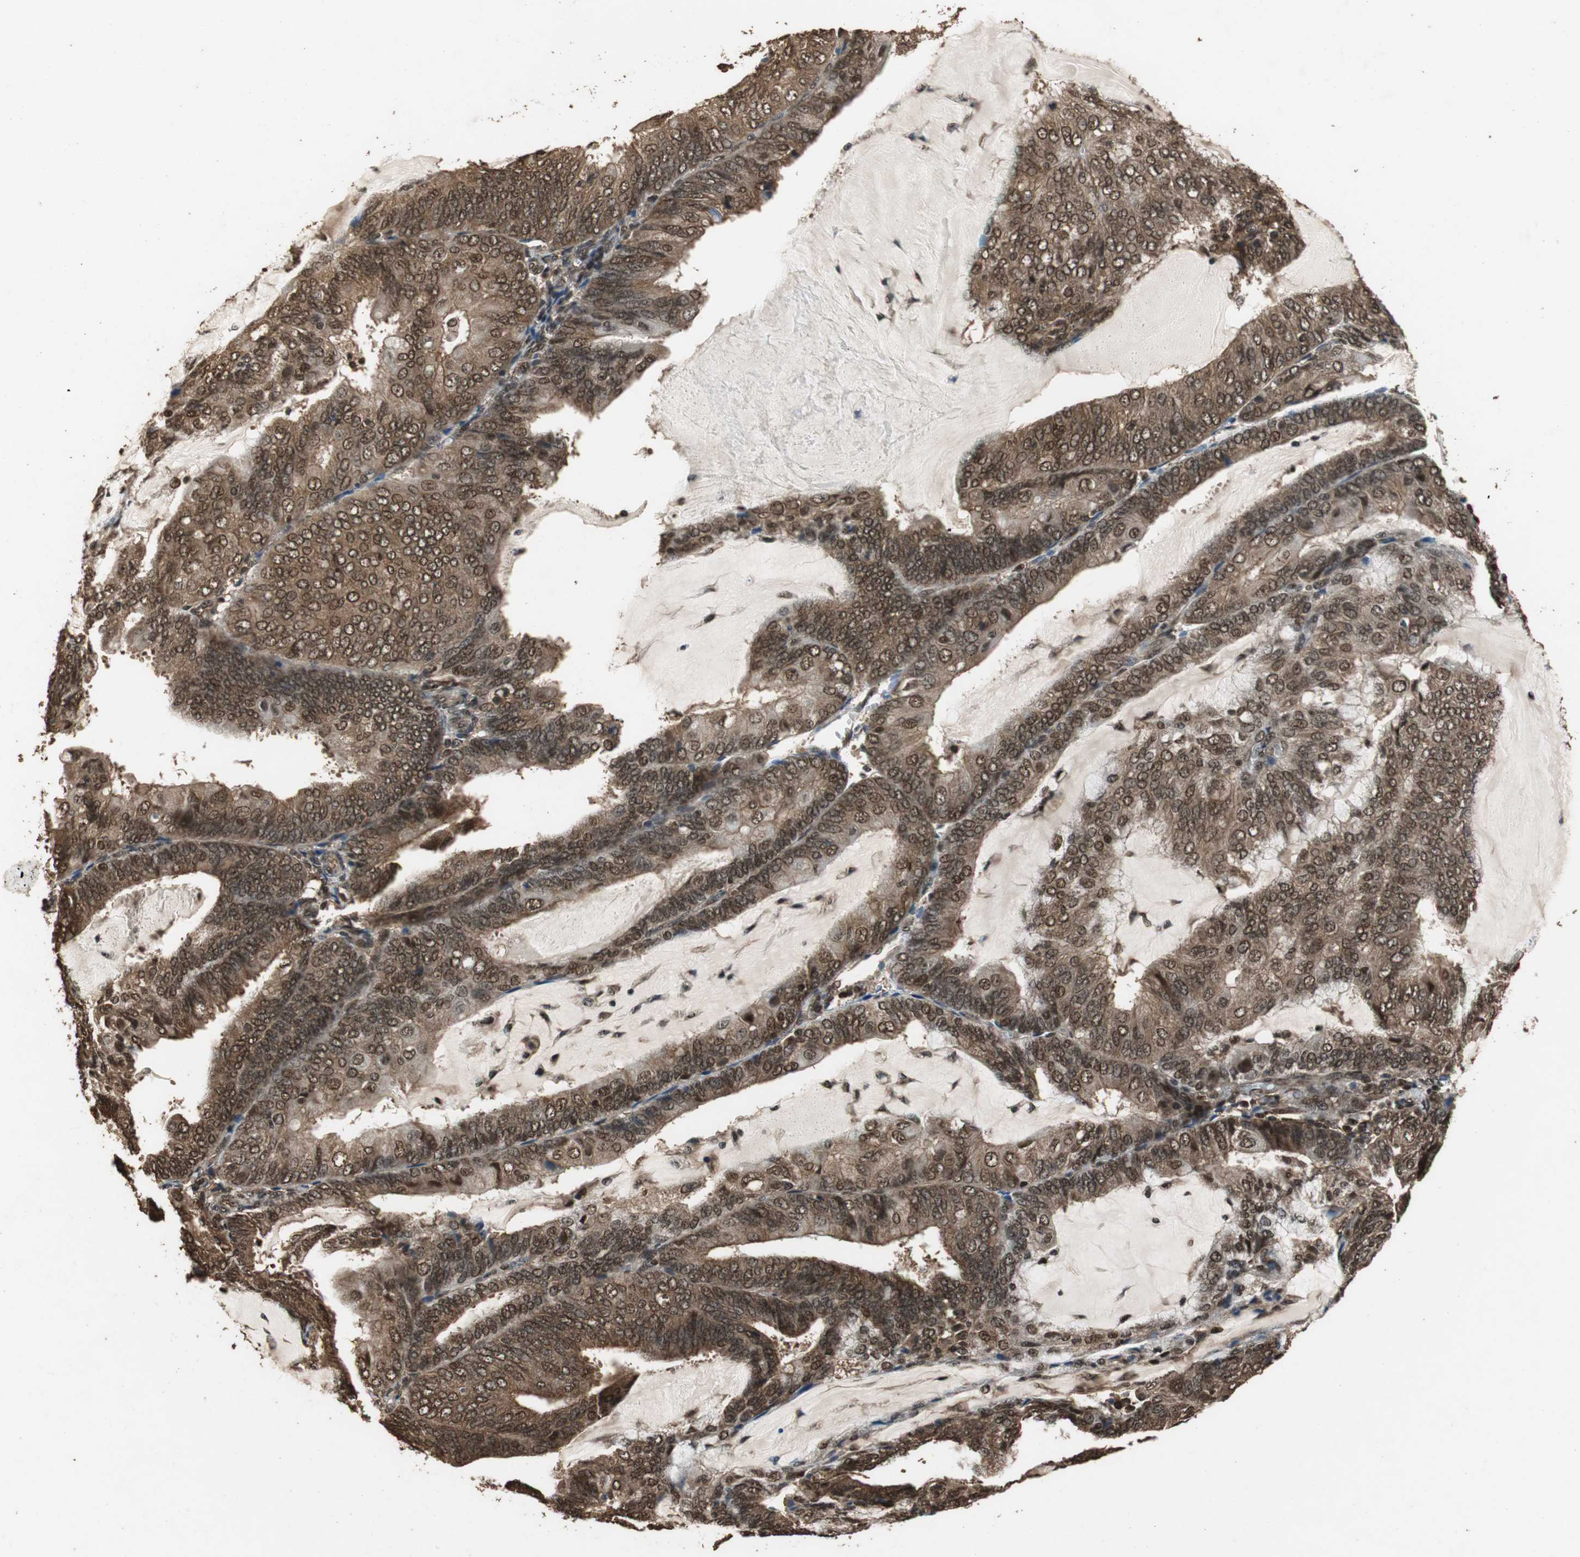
{"staining": {"intensity": "strong", "quantity": ">75%", "location": "cytoplasmic/membranous,nuclear"}, "tissue": "endometrial cancer", "cell_type": "Tumor cells", "image_type": "cancer", "snomed": [{"axis": "morphology", "description": "Adenocarcinoma, NOS"}, {"axis": "topography", "description": "Endometrium"}], "caption": "The image shows staining of endometrial cancer, revealing strong cytoplasmic/membranous and nuclear protein expression (brown color) within tumor cells. The protein of interest is shown in brown color, while the nuclei are stained blue.", "gene": "ZNF18", "patient": {"sex": "female", "age": 81}}